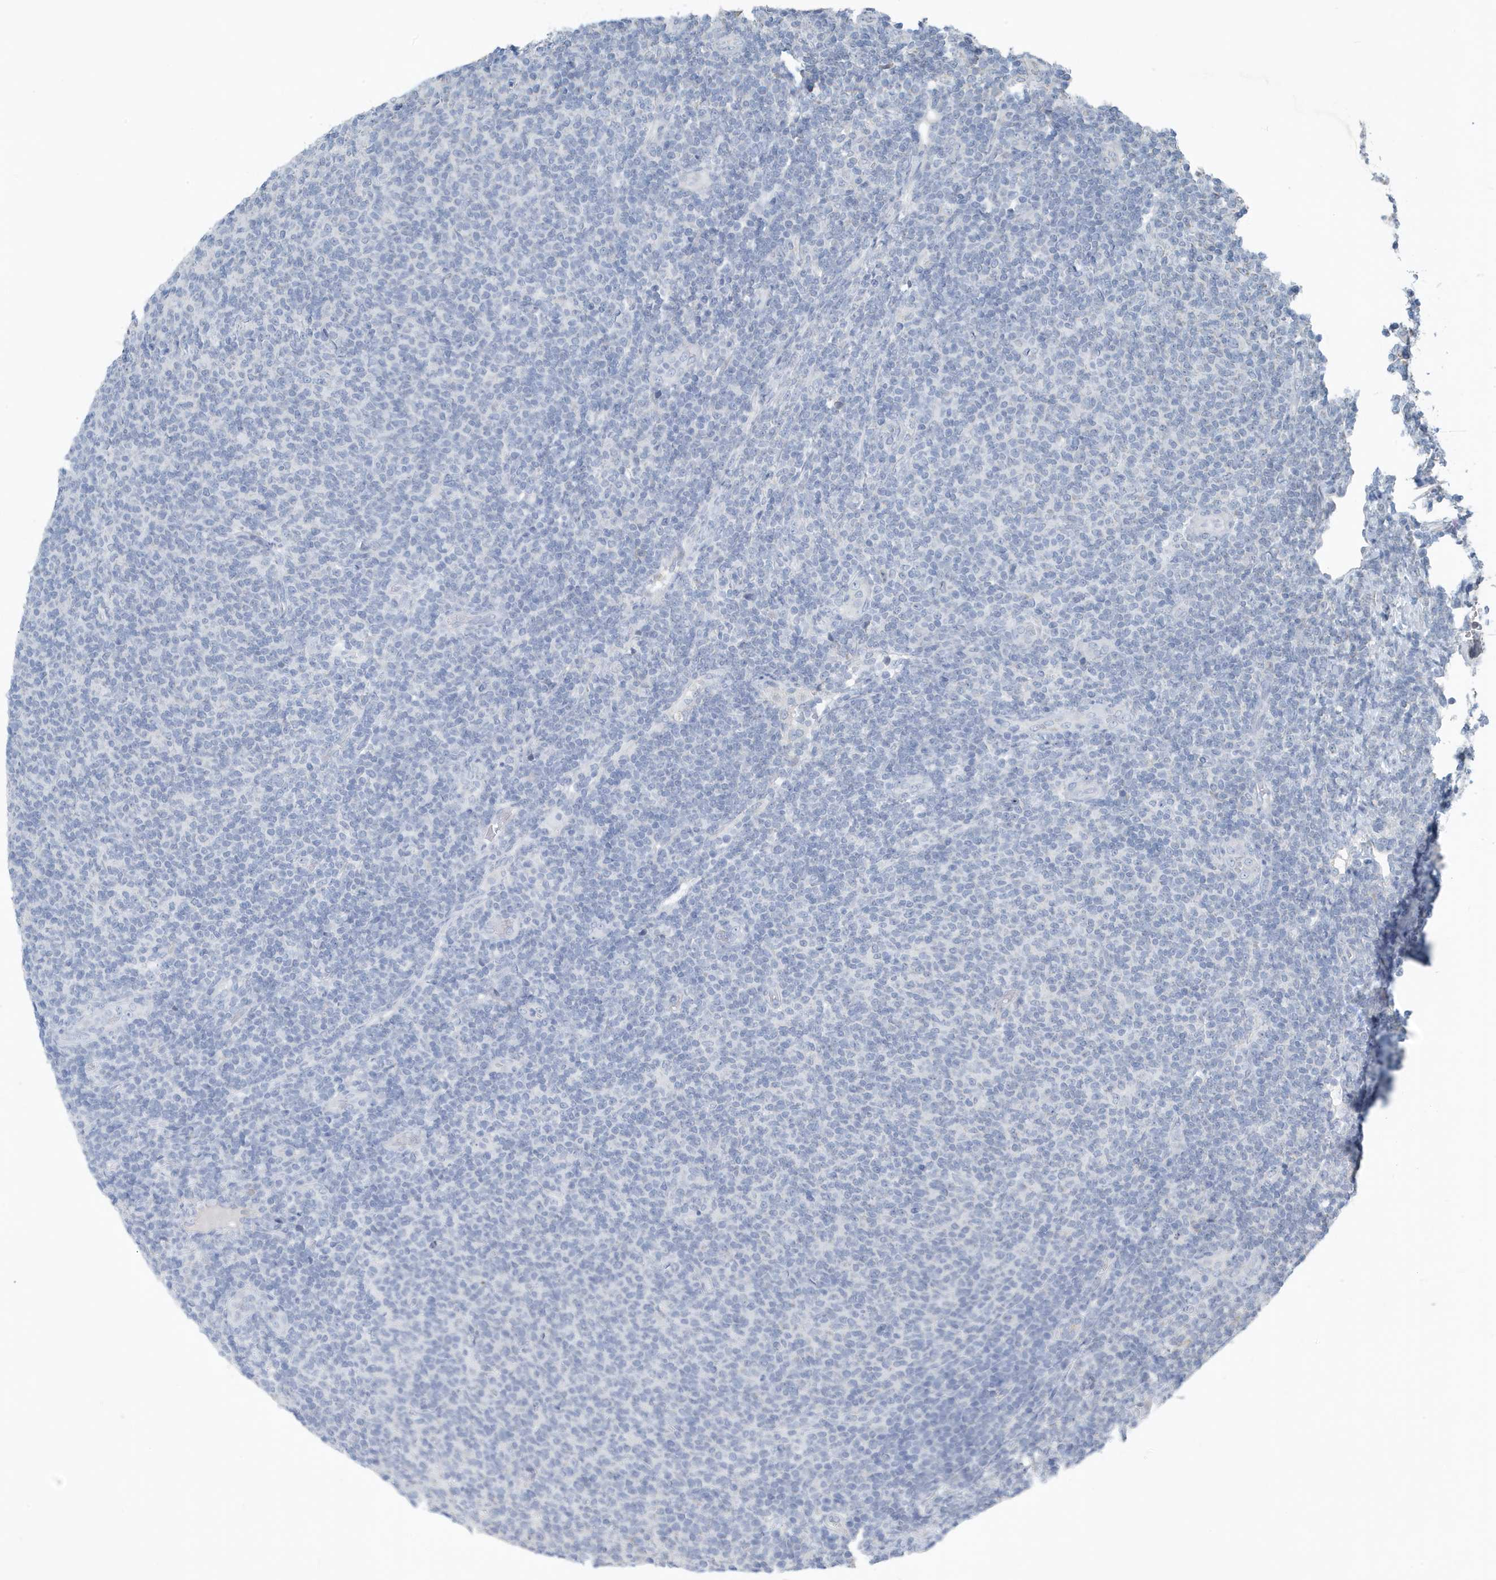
{"staining": {"intensity": "negative", "quantity": "none", "location": "none"}, "tissue": "lymphoma", "cell_type": "Tumor cells", "image_type": "cancer", "snomed": [{"axis": "morphology", "description": "Malignant lymphoma, non-Hodgkin's type, Low grade"}, {"axis": "topography", "description": "Lymph node"}], "caption": "Immunohistochemistry histopathology image of neoplastic tissue: malignant lymphoma, non-Hodgkin's type (low-grade) stained with DAB (3,3'-diaminobenzidine) exhibits no significant protein expression in tumor cells. Brightfield microscopy of immunohistochemistry stained with DAB (brown) and hematoxylin (blue), captured at high magnification.", "gene": "UGT2B4", "patient": {"sex": "male", "age": 66}}